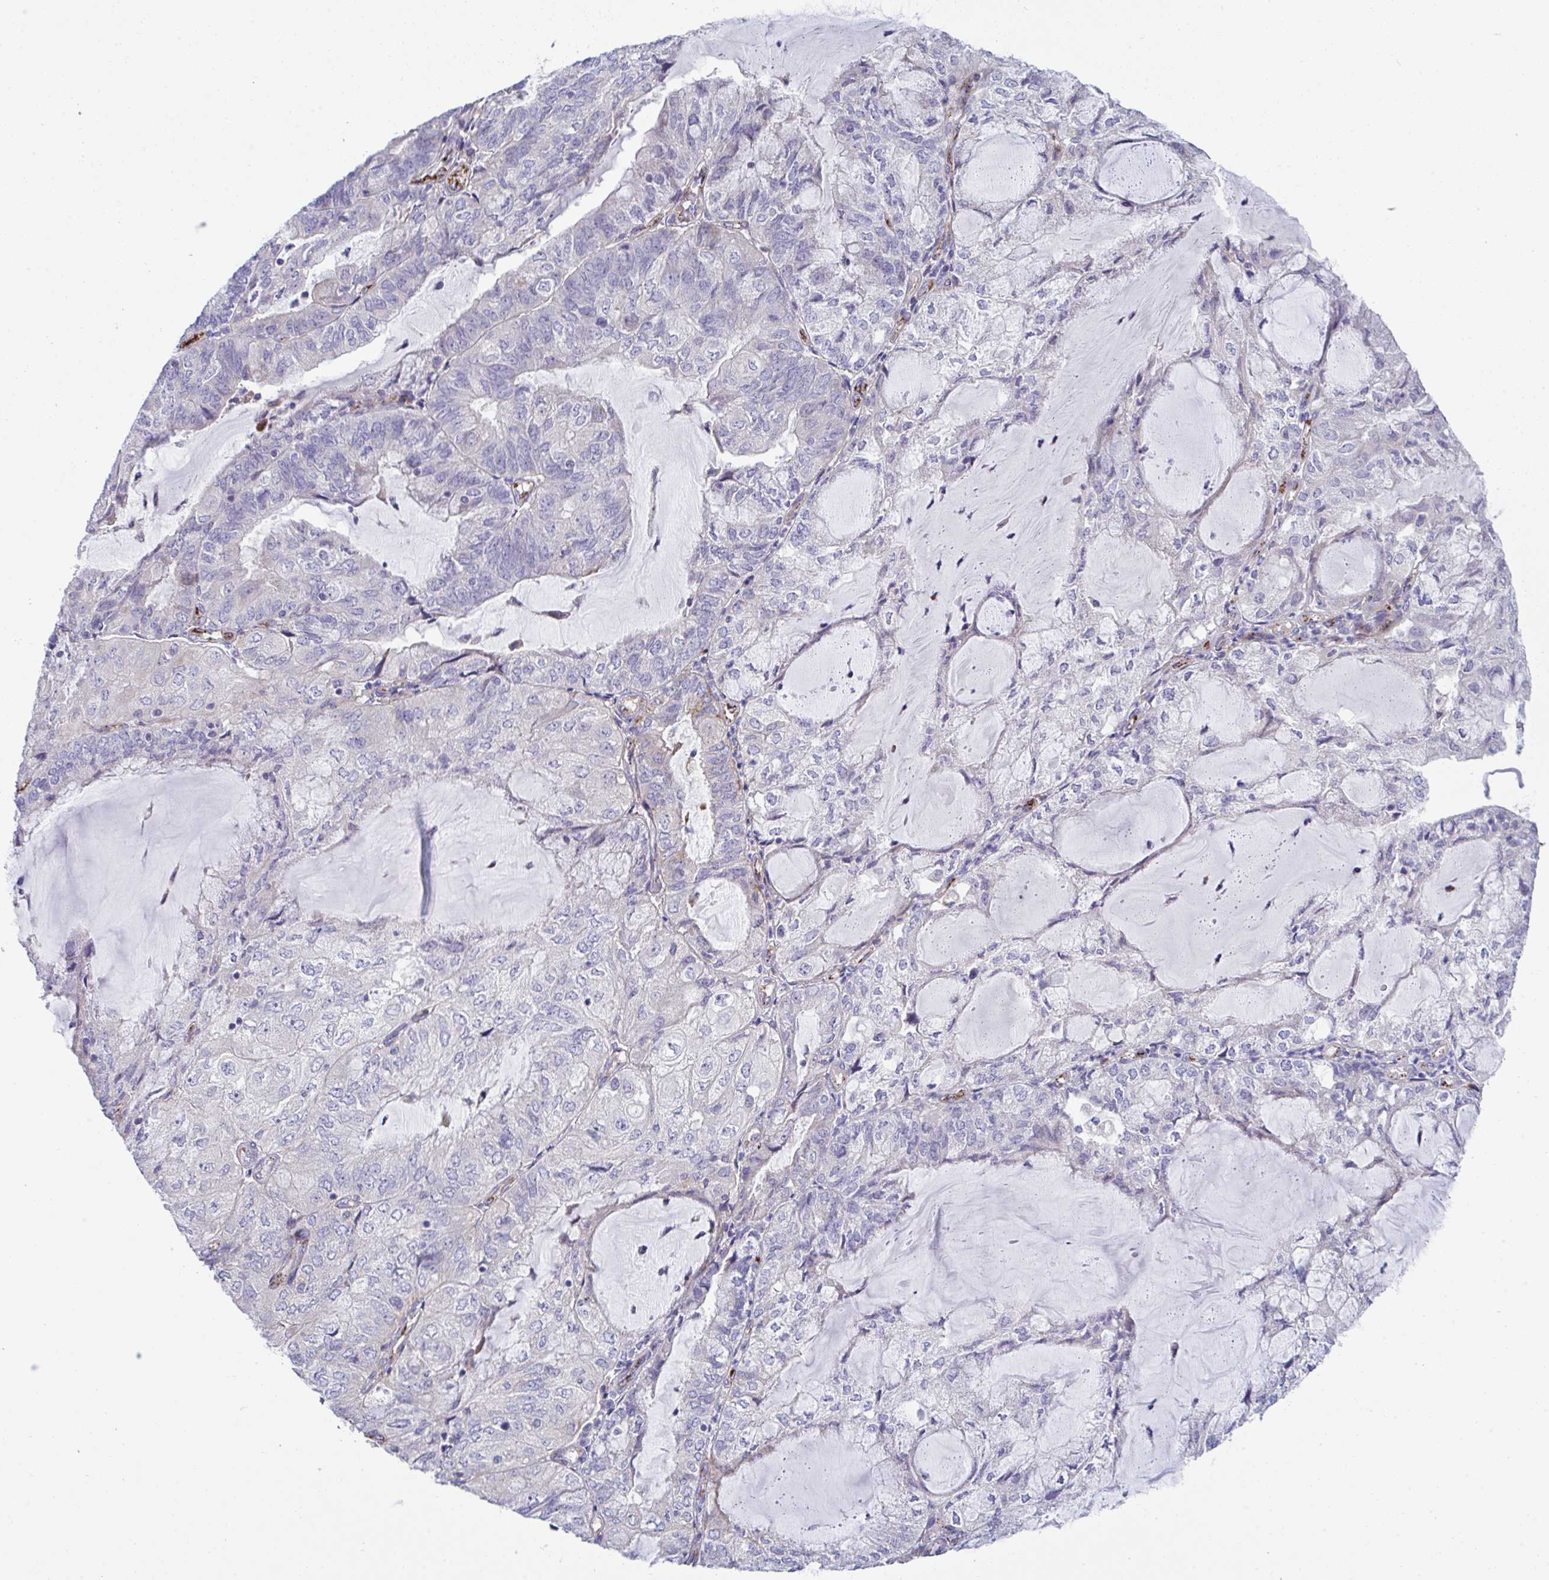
{"staining": {"intensity": "negative", "quantity": "none", "location": "none"}, "tissue": "endometrial cancer", "cell_type": "Tumor cells", "image_type": "cancer", "snomed": [{"axis": "morphology", "description": "Adenocarcinoma, NOS"}, {"axis": "topography", "description": "Endometrium"}], "caption": "Adenocarcinoma (endometrial) was stained to show a protein in brown. There is no significant expression in tumor cells.", "gene": "TOR1AIP2", "patient": {"sex": "female", "age": 81}}